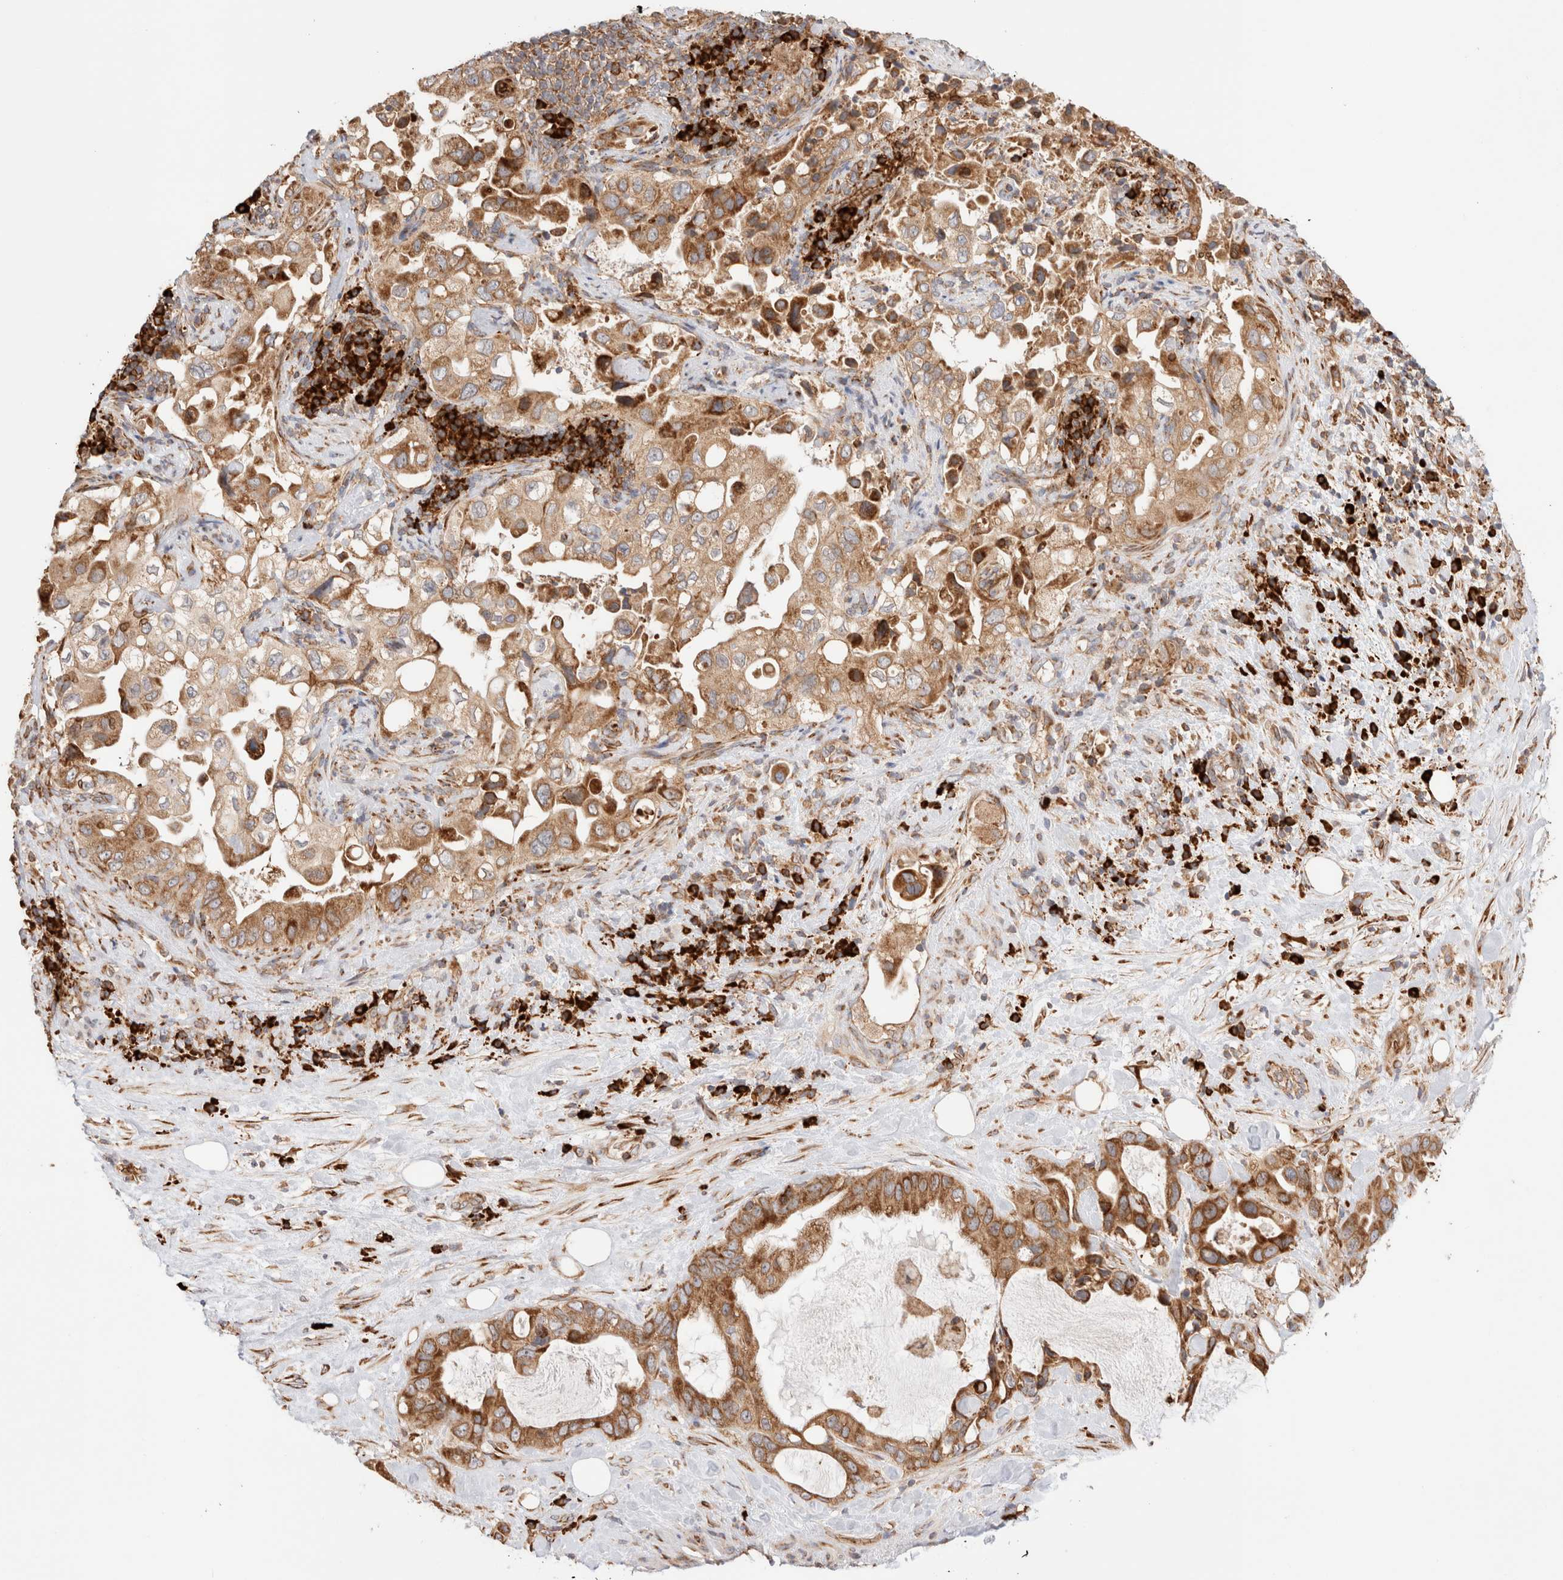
{"staining": {"intensity": "moderate", "quantity": ">75%", "location": "cytoplasmic/membranous"}, "tissue": "pancreatic cancer", "cell_type": "Tumor cells", "image_type": "cancer", "snomed": [{"axis": "morphology", "description": "Inflammation, NOS"}, {"axis": "morphology", "description": "Adenocarcinoma, NOS"}, {"axis": "topography", "description": "Pancreas"}], "caption": "An IHC micrograph of neoplastic tissue is shown. Protein staining in brown highlights moderate cytoplasmic/membranous positivity in pancreatic cancer within tumor cells. The protein is stained brown, and the nuclei are stained in blue (DAB IHC with brightfield microscopy, high magnification).", "gene": "UTS2B", "patient": {"sex": "female", "age": 56}}